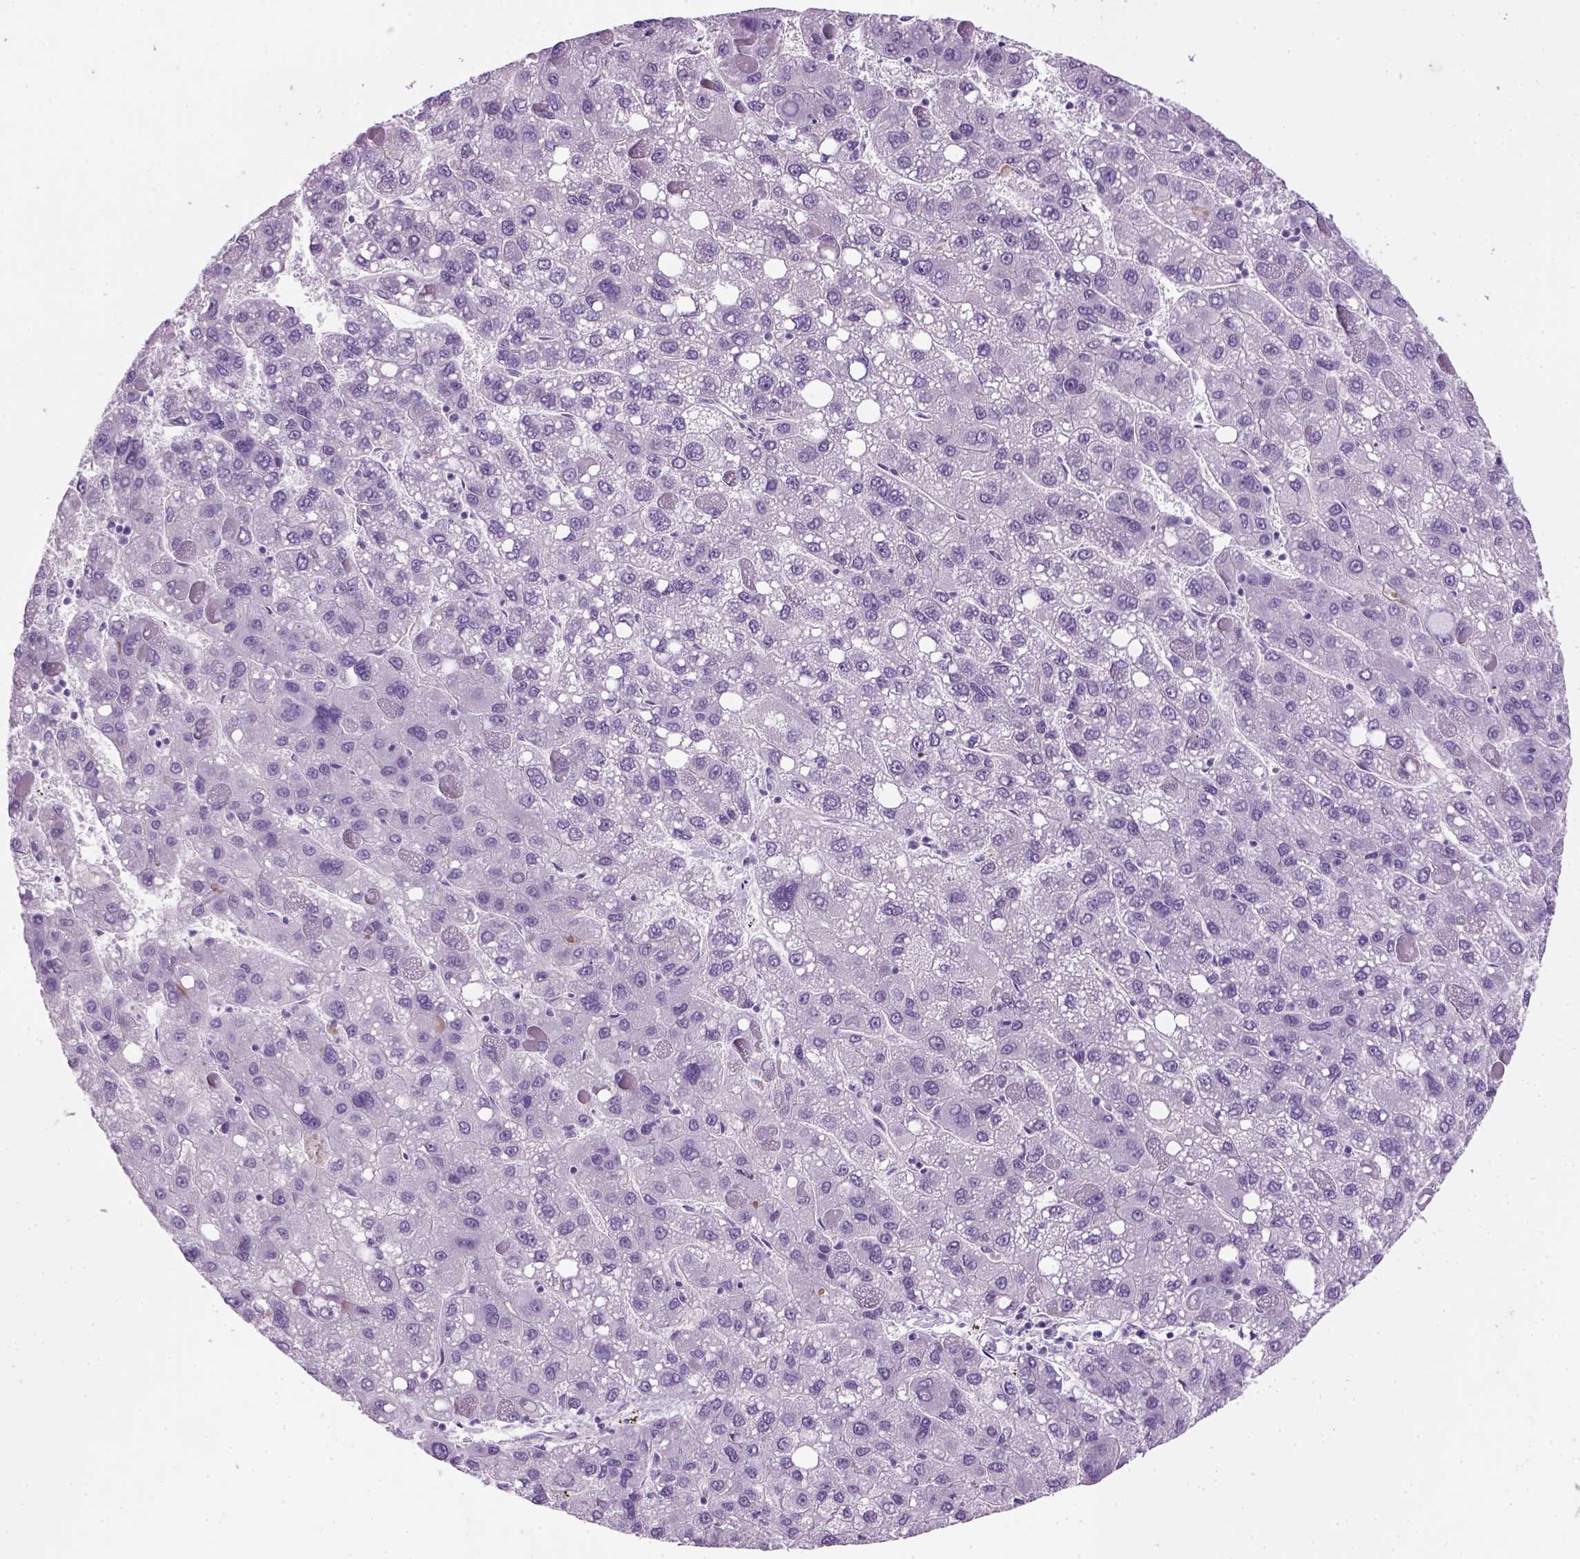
{"staining": {"intensity": "negative", "quantity": "none", "location": "none"}, "tissue": "liver cancer", "cell_type": "Tumor cells", "image_type": "cancer", "snomed": [{"axis": "morphology", "description": "Carcinoma, Hepatocellular, NOS"}, {"axis": "topography", "description": "Liver"}], "caption": "Liver cancer was stained to show a protein in brown. There is no significant positivity in tumor cells.", "gene": "FAM161A", "patient": {"sex": "female", "age": 82}}